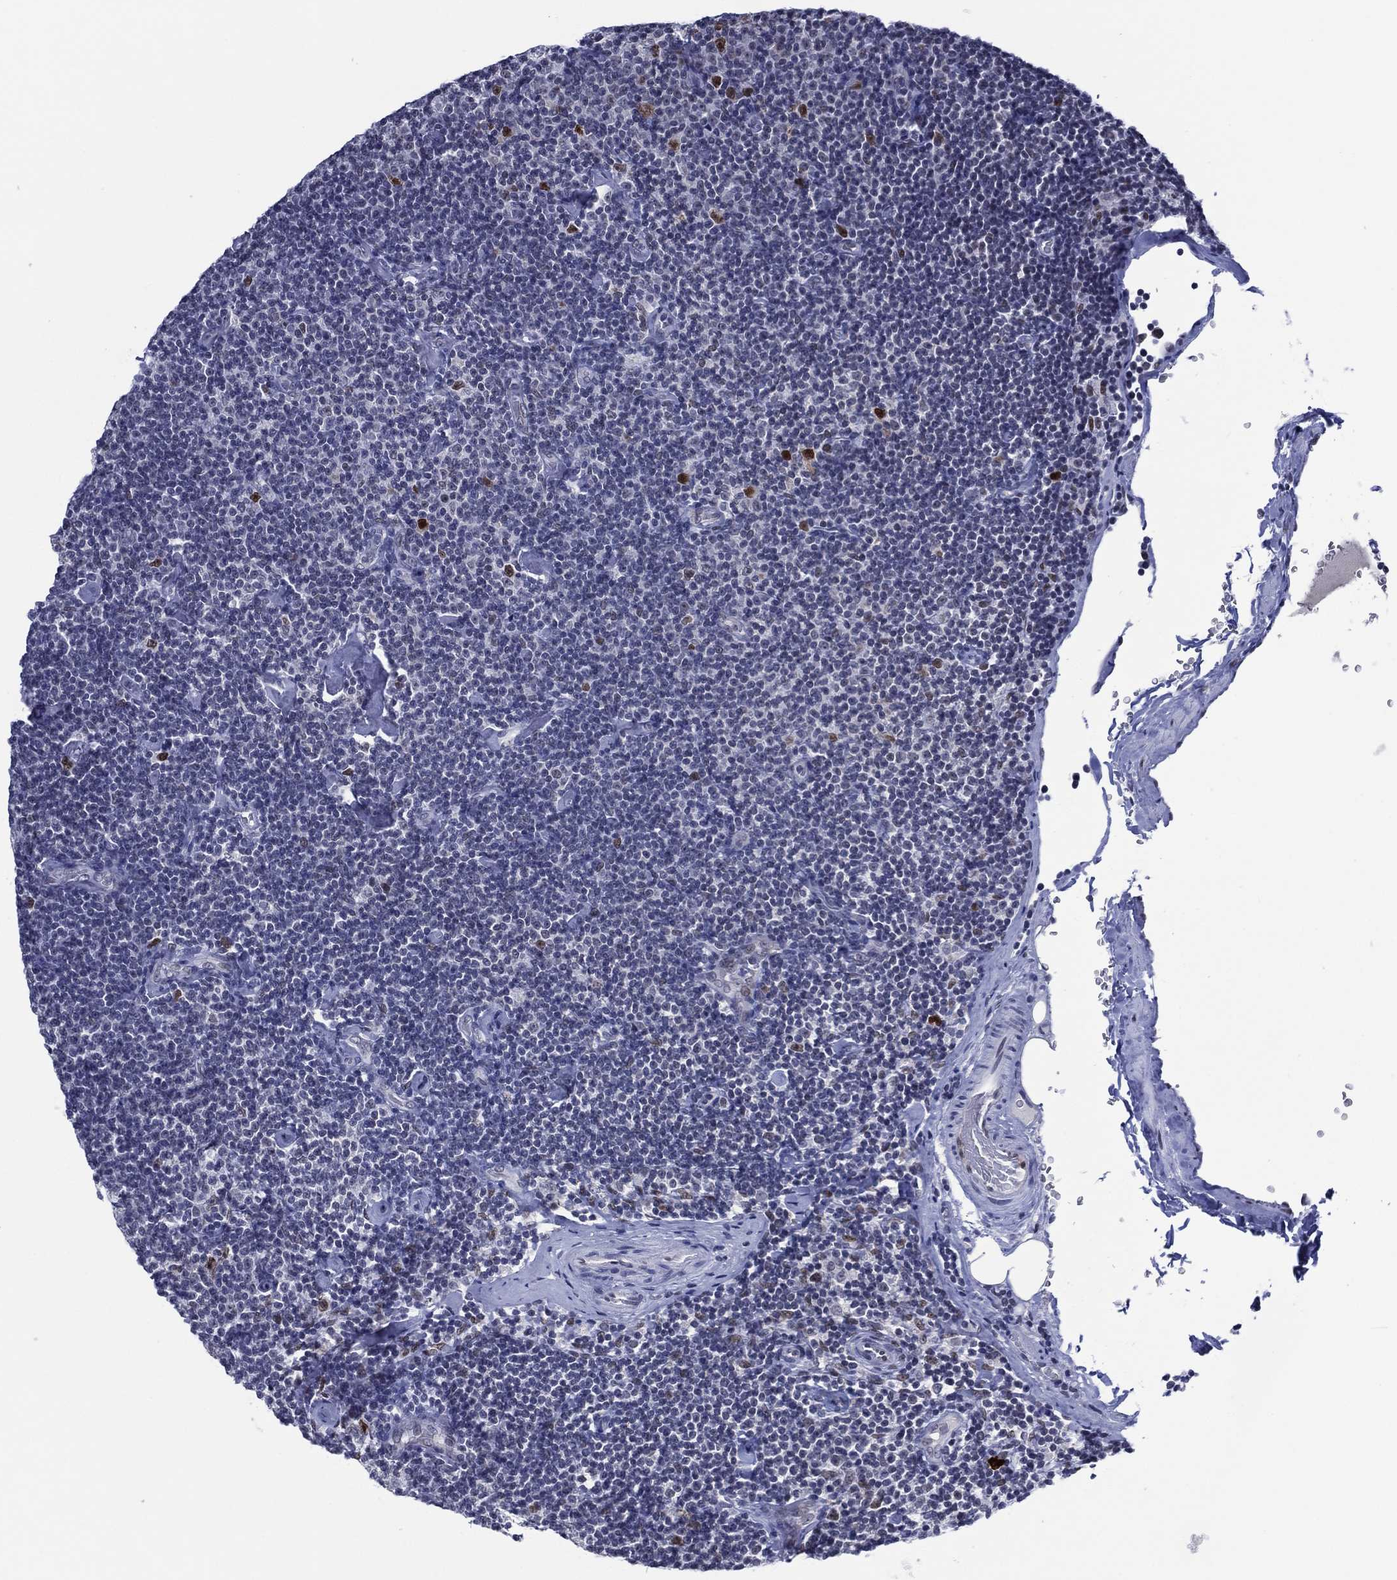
{"staining": {"intensity": "strong", "quantity": "<25%", "location": "nuclear"}, "tissue": "lymphoma", "cell_type": "Tumor cells", "image_type": "cancer", "snomed": [{"axis": "morphology", "description": "Malignant lymphoma, non-Hodgkin's type, Low grade"}, {"axis": "topography", "description": "Lymph node"}], "caption": "Immunohistochemical staining of human low-grade malignant lymphoma, non-Hodgkin's type exhibits medium levels of strong nuclear protein expression in about <25% of tumor cells.", "gene": "GATA6", "patient": {"sex": "male", "age": 81}}